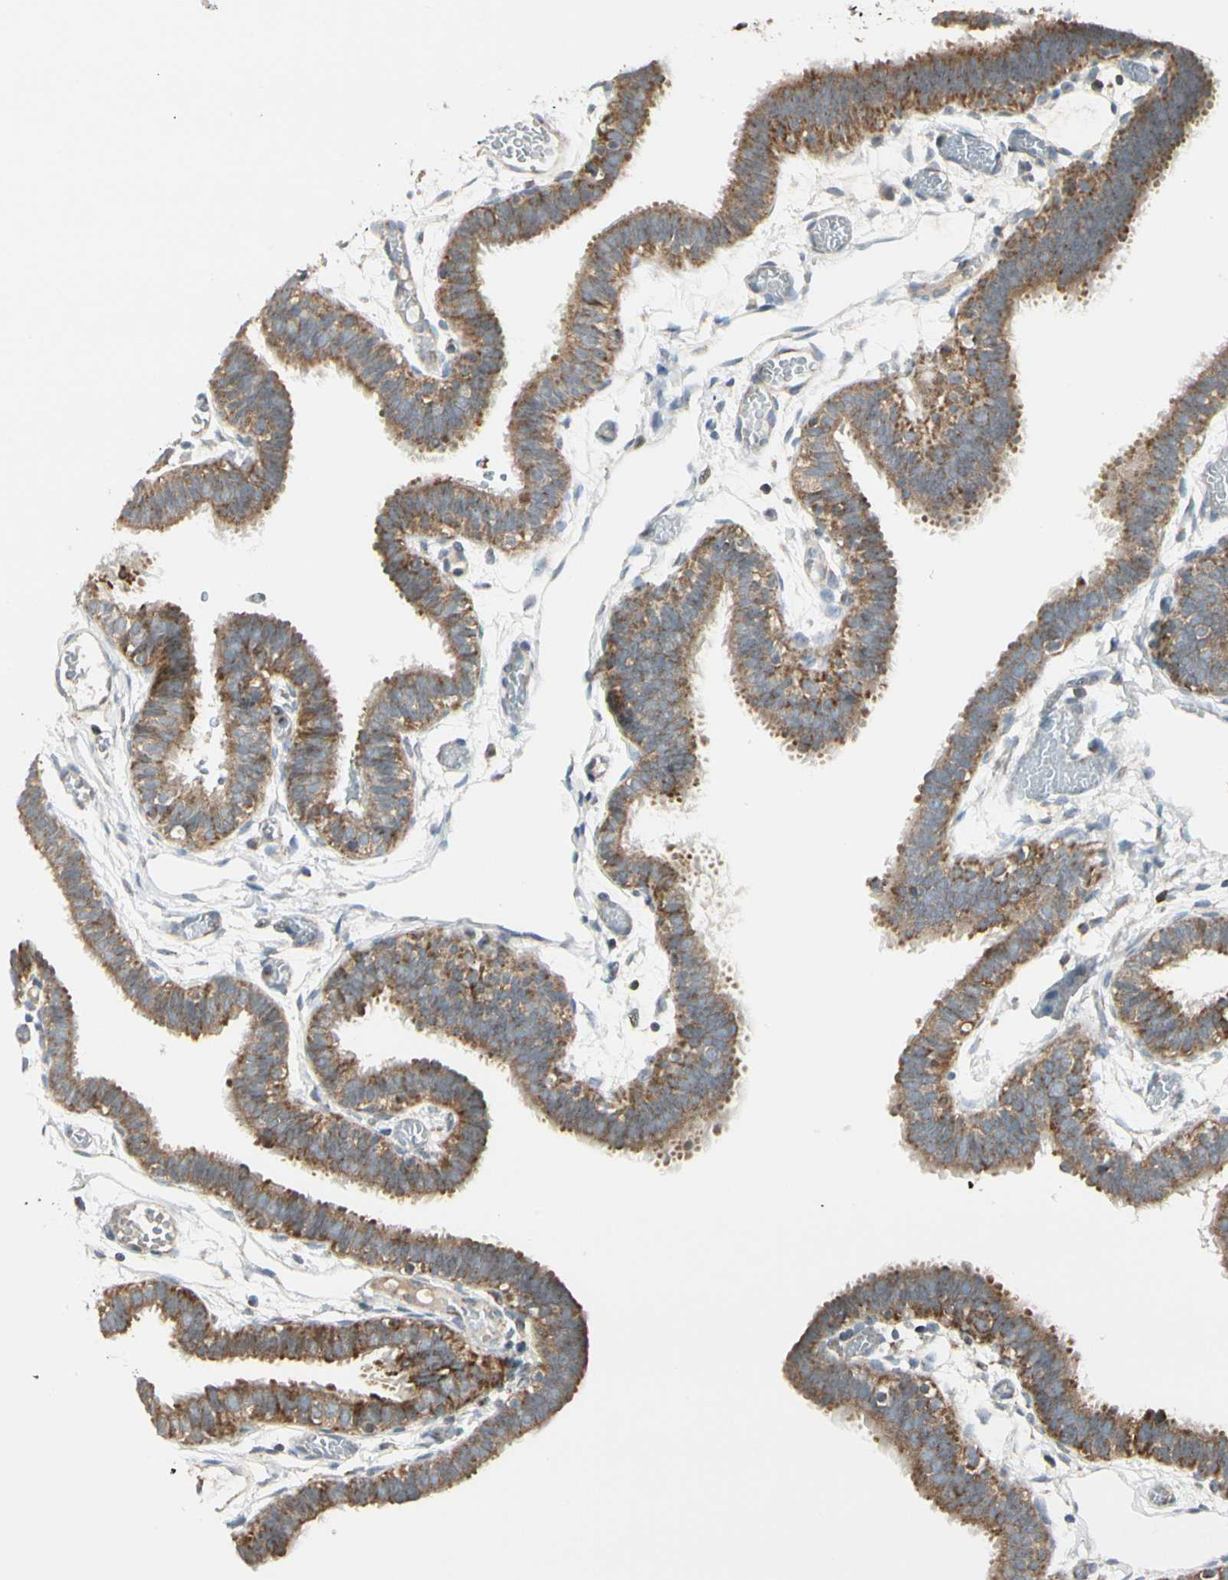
{"staining": {"intensity": "strong", "quantity": ">75%", "location": "cytoplasmic/membranous"}, "tissue": "fallopian tube", "cell_type": "Glandular cells", "image_type": "normal", "snomed": [{"axis": "morphology", "description": "Normal tissue, NOS"}, {"axis": "topography", "description": "Fallopian tube"}], "caption": "Protein staining displays strong cytoplasmic/membranous positivity in about >75% of glandular cells in unremarkable fallopian tube.", "gene": "ANKS6", "patient": {"sex": "female", "age": 29}}